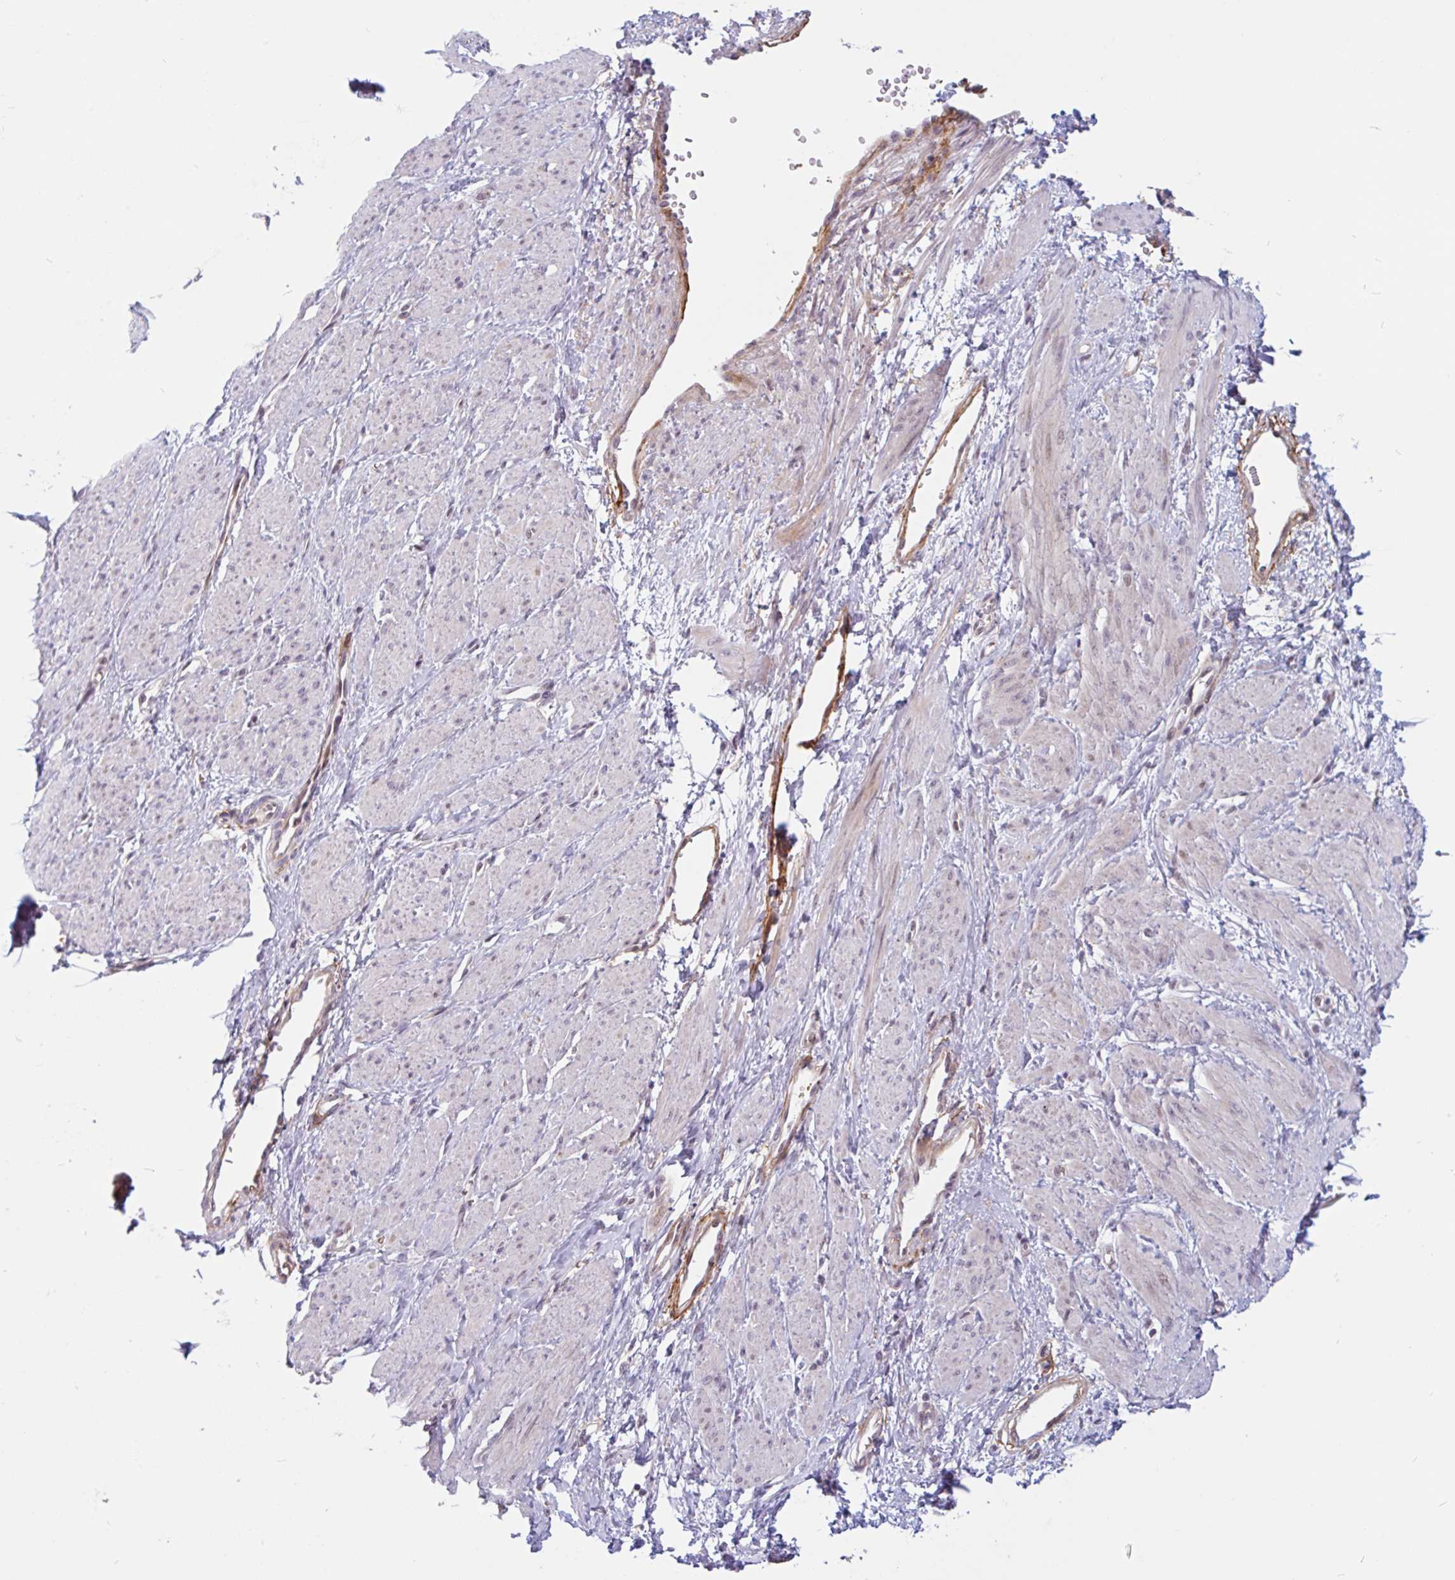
{"staining": {"intensity": "negative", "quantity": "none", "location": "none"}, "tissue": "smooth muscle", "cell_type": "Smooth muscle cells", "image_type": "normal", "snomed": [{"axis": "morphology", "description": "Normal tissue, NOS"}, {"axis": "topography", "description": "Smooth muscle"}, {"axis": "topography", "description": "Uterus"}], "caption": "This photomicrograph is of benign smooth muscle stained with immunohistochemistry (IHC) to label a protein in brown with the nuclei are counter-stained blue. There is no staining in smooth muscle cells.", "gene": "TMEM119", "patient": {"sex": "female", "age": 39}}